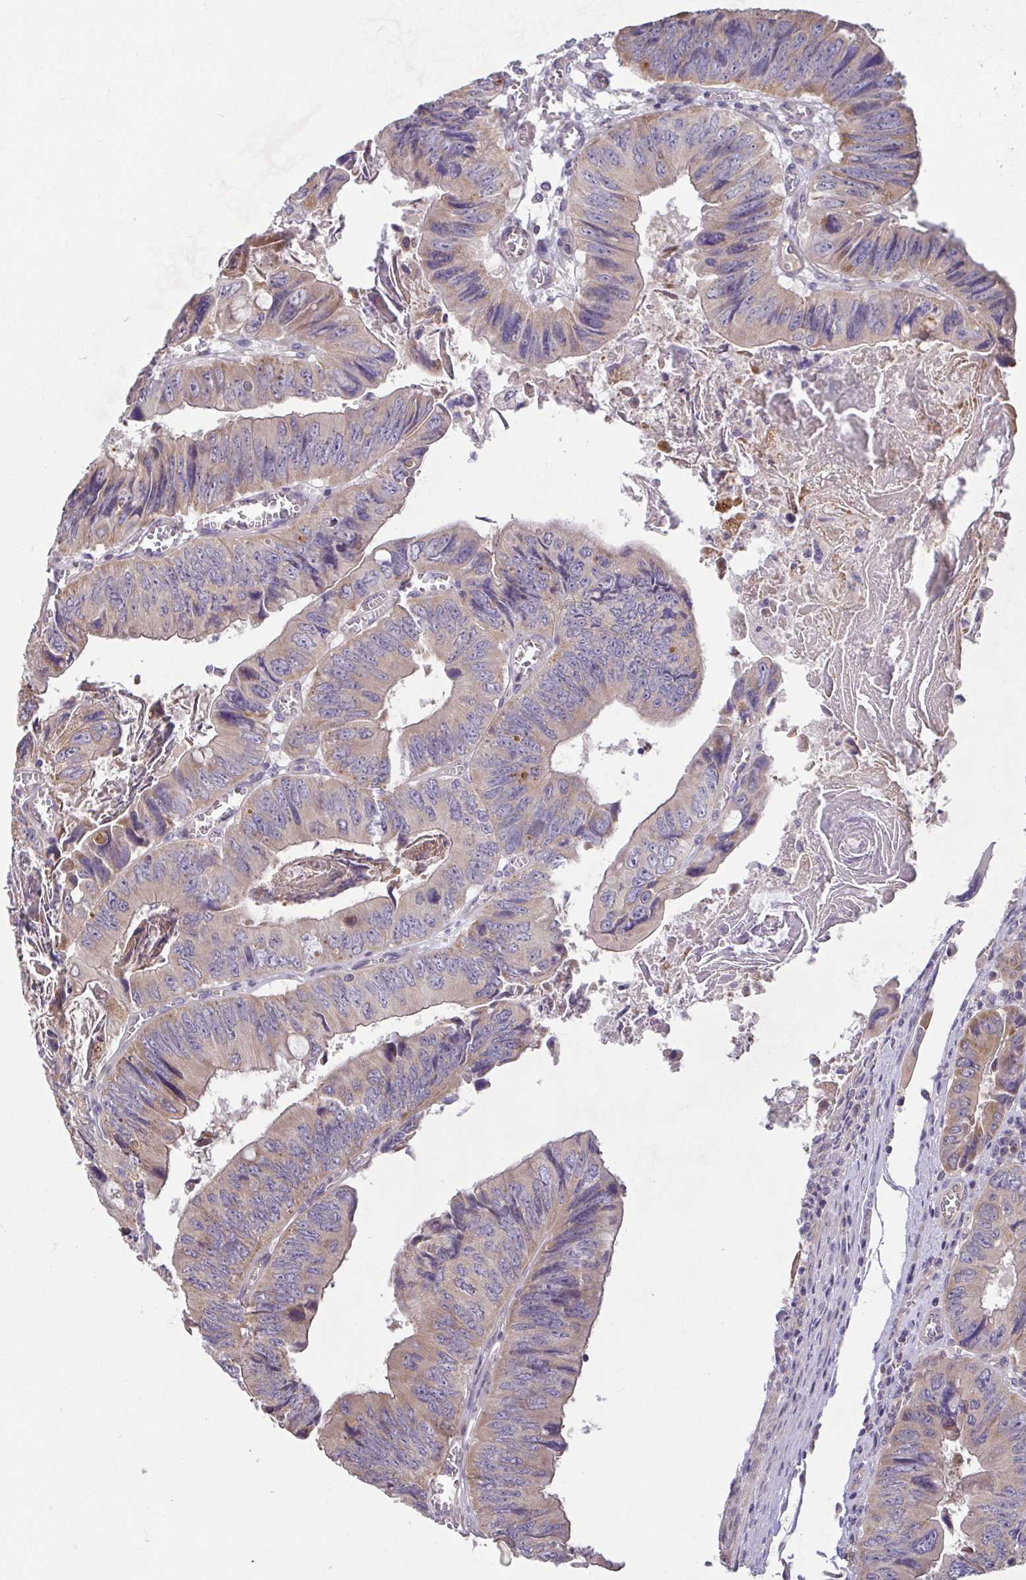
{"staining": {"intensity": "weak", "quantity": ">75%", "location": "cytoplasmic/membranous"}, "tissue": "colorectal cancer", "cell_type": "Tumor cells", "image_type": "cancer", "snomed": [{"axis": "morphology", "description": "Adenocarcinoma, NOS"}, {"axis": "topography", "description": "Colon"}], "caption": "Adenocarcinoma (colorectal) tissue exhibits weak cytoplasmic/membranous expression in approximately >75% of tumor cells Nuclei are stained in blue.", "gene": "OSBPL7", "patient": {"sex": "female", "age": 84}}